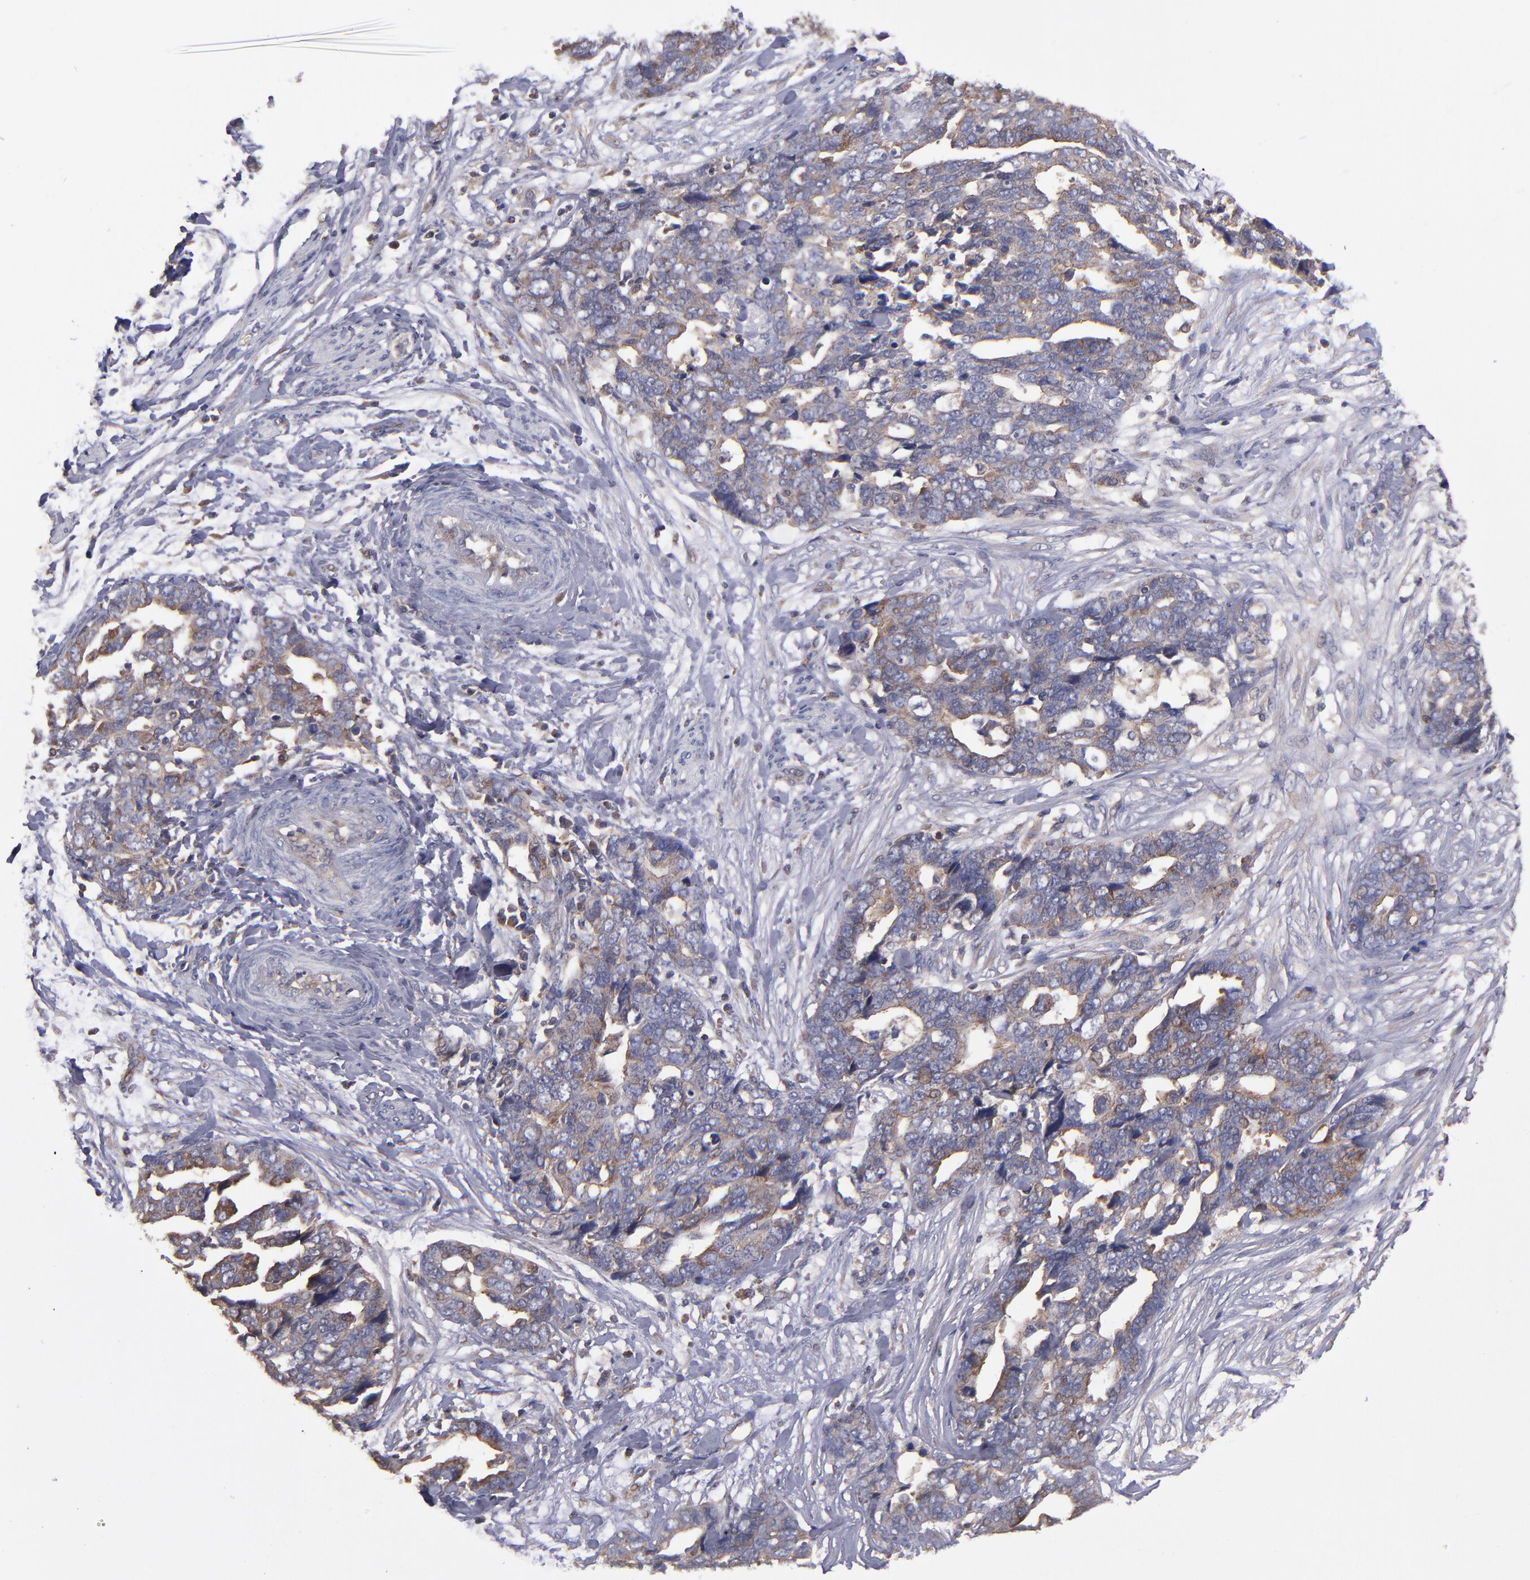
{"staining": {"intensity": "moderate", "quantity": "25%-75%", "location": "cytoplasmic/membranous"}, "tissue": "ovarian cancer", "cell_type": "Tumor cells", "image_type": "cancer", "snomed": [{"axis": "morphology", "description": "Normal tissue, NOS"}, {"axis": "morphology", "description": "Cystadenocarcinoma, serous, NOS"}, {"axis": "topography", "description": "Fallopian tube"}, {"axis": "topography", "description": "Ovary"}], "caption": "IHC micrograph of neoplastic tissue: serous cystadenocarcinoma (ovarian) stained using IHC reveals medium levels of moderate protein expression localized specifically in the cytoplasmic/membranous of tumor cells, appearing as a cytoplasmic/membranous brown color.", "gene": "NF2", "patient": {"sex": "female", "age": 56}}